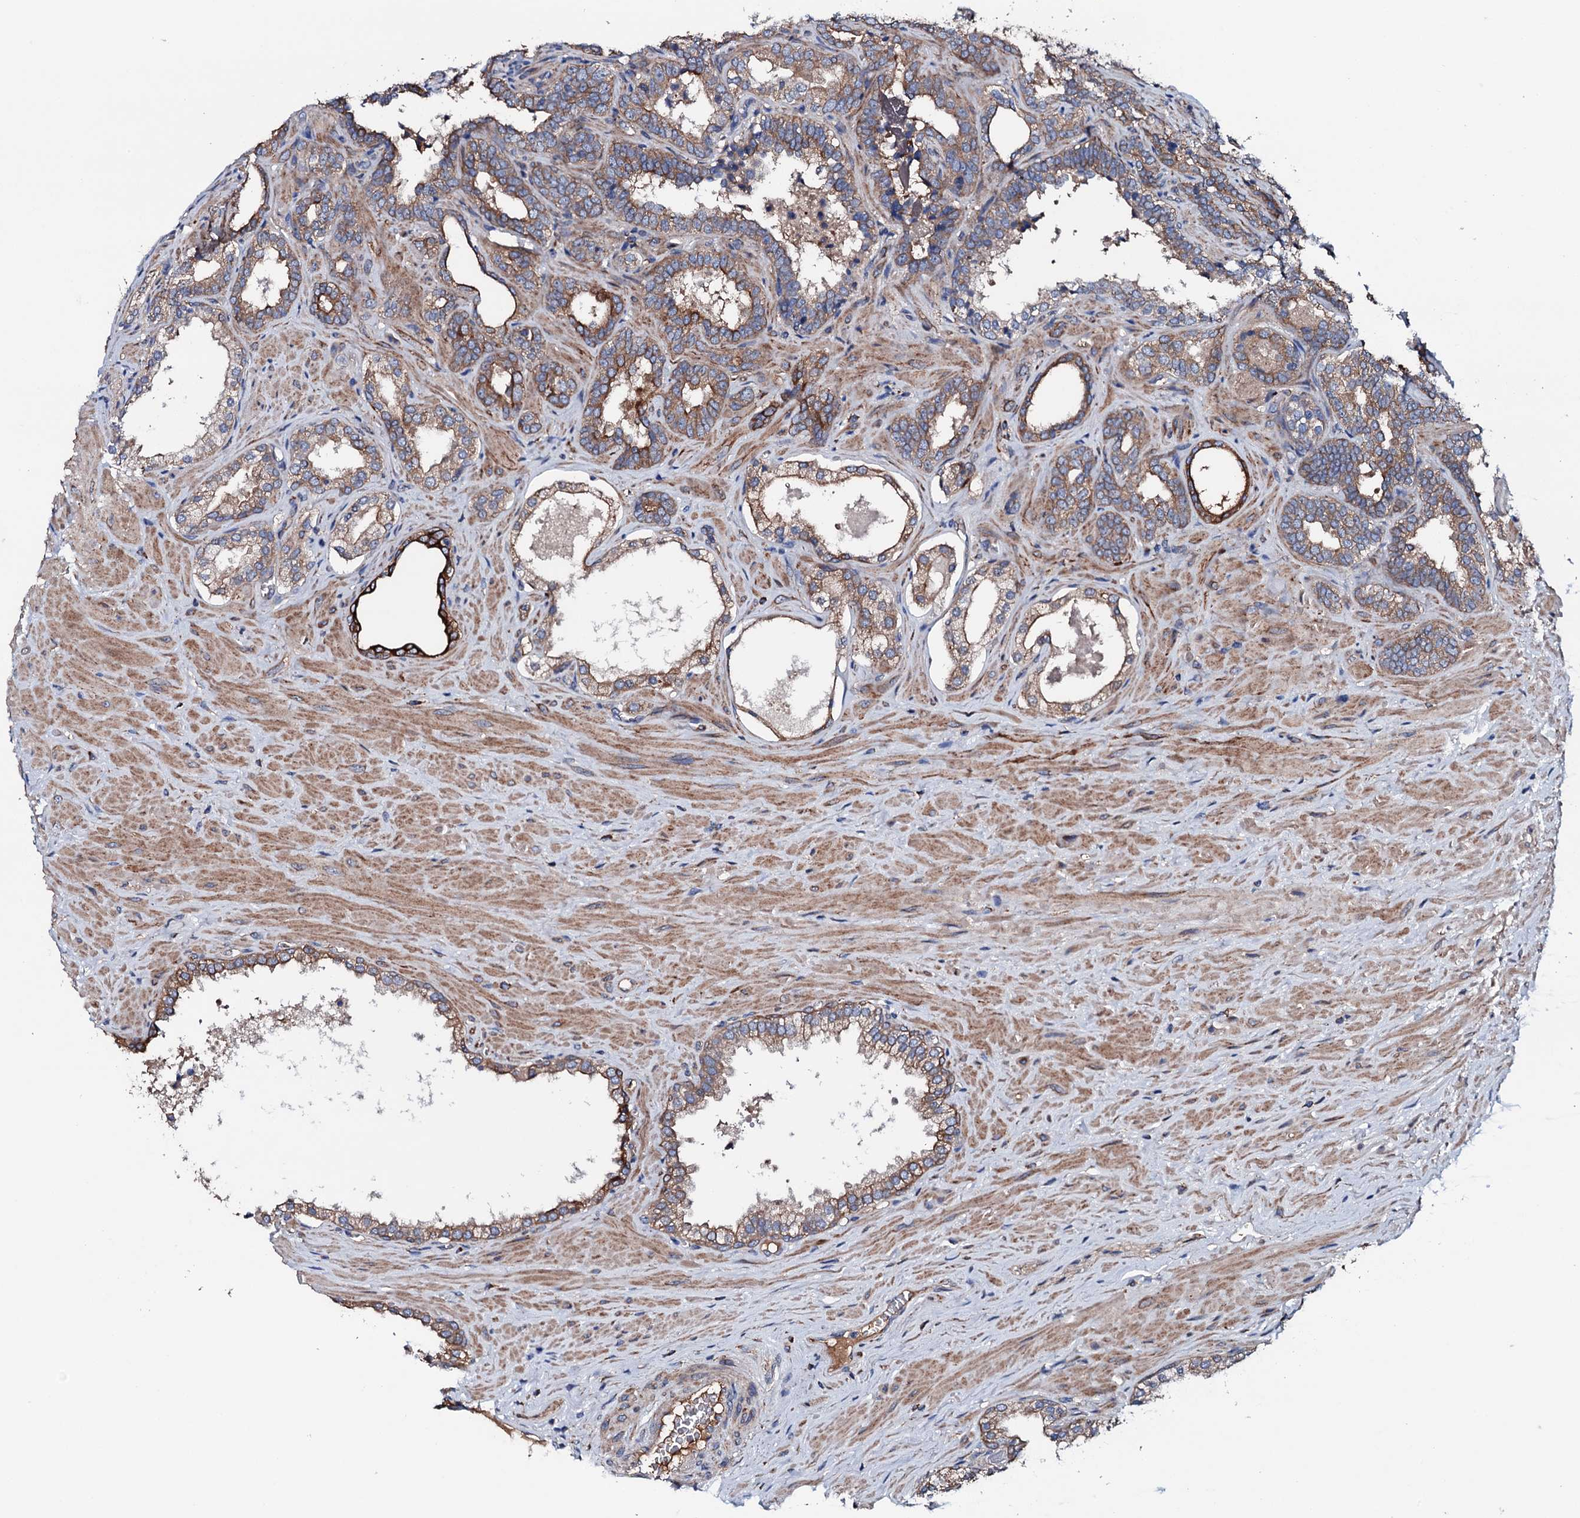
{"staining": {"intensity": "moderate", "quantity": ">75%", "location": "cytoplasmic/membranous"}, "tissue": "prostate cancer", "cell_type": "Tumor cells", "image_type": "cancer", "snomed": [{"axis": "morphology", "description": "Adenocarcinoma, High grade"}, {"axis": "topography", "description": "Prostate"}], "caption": "Moderate cytoplasmic/membranous protein expression is present in approximately >75% of tumor cells in high-grade adenocarcinoma (prostate). (Stains: DAB (3,3'-diaminobenzidine) in brown, nuclei in blue, Microscopy: brightfield microscopy at high magnification).", "gene": "NEK1", "patient": {"sex": "male", "age": 64}}